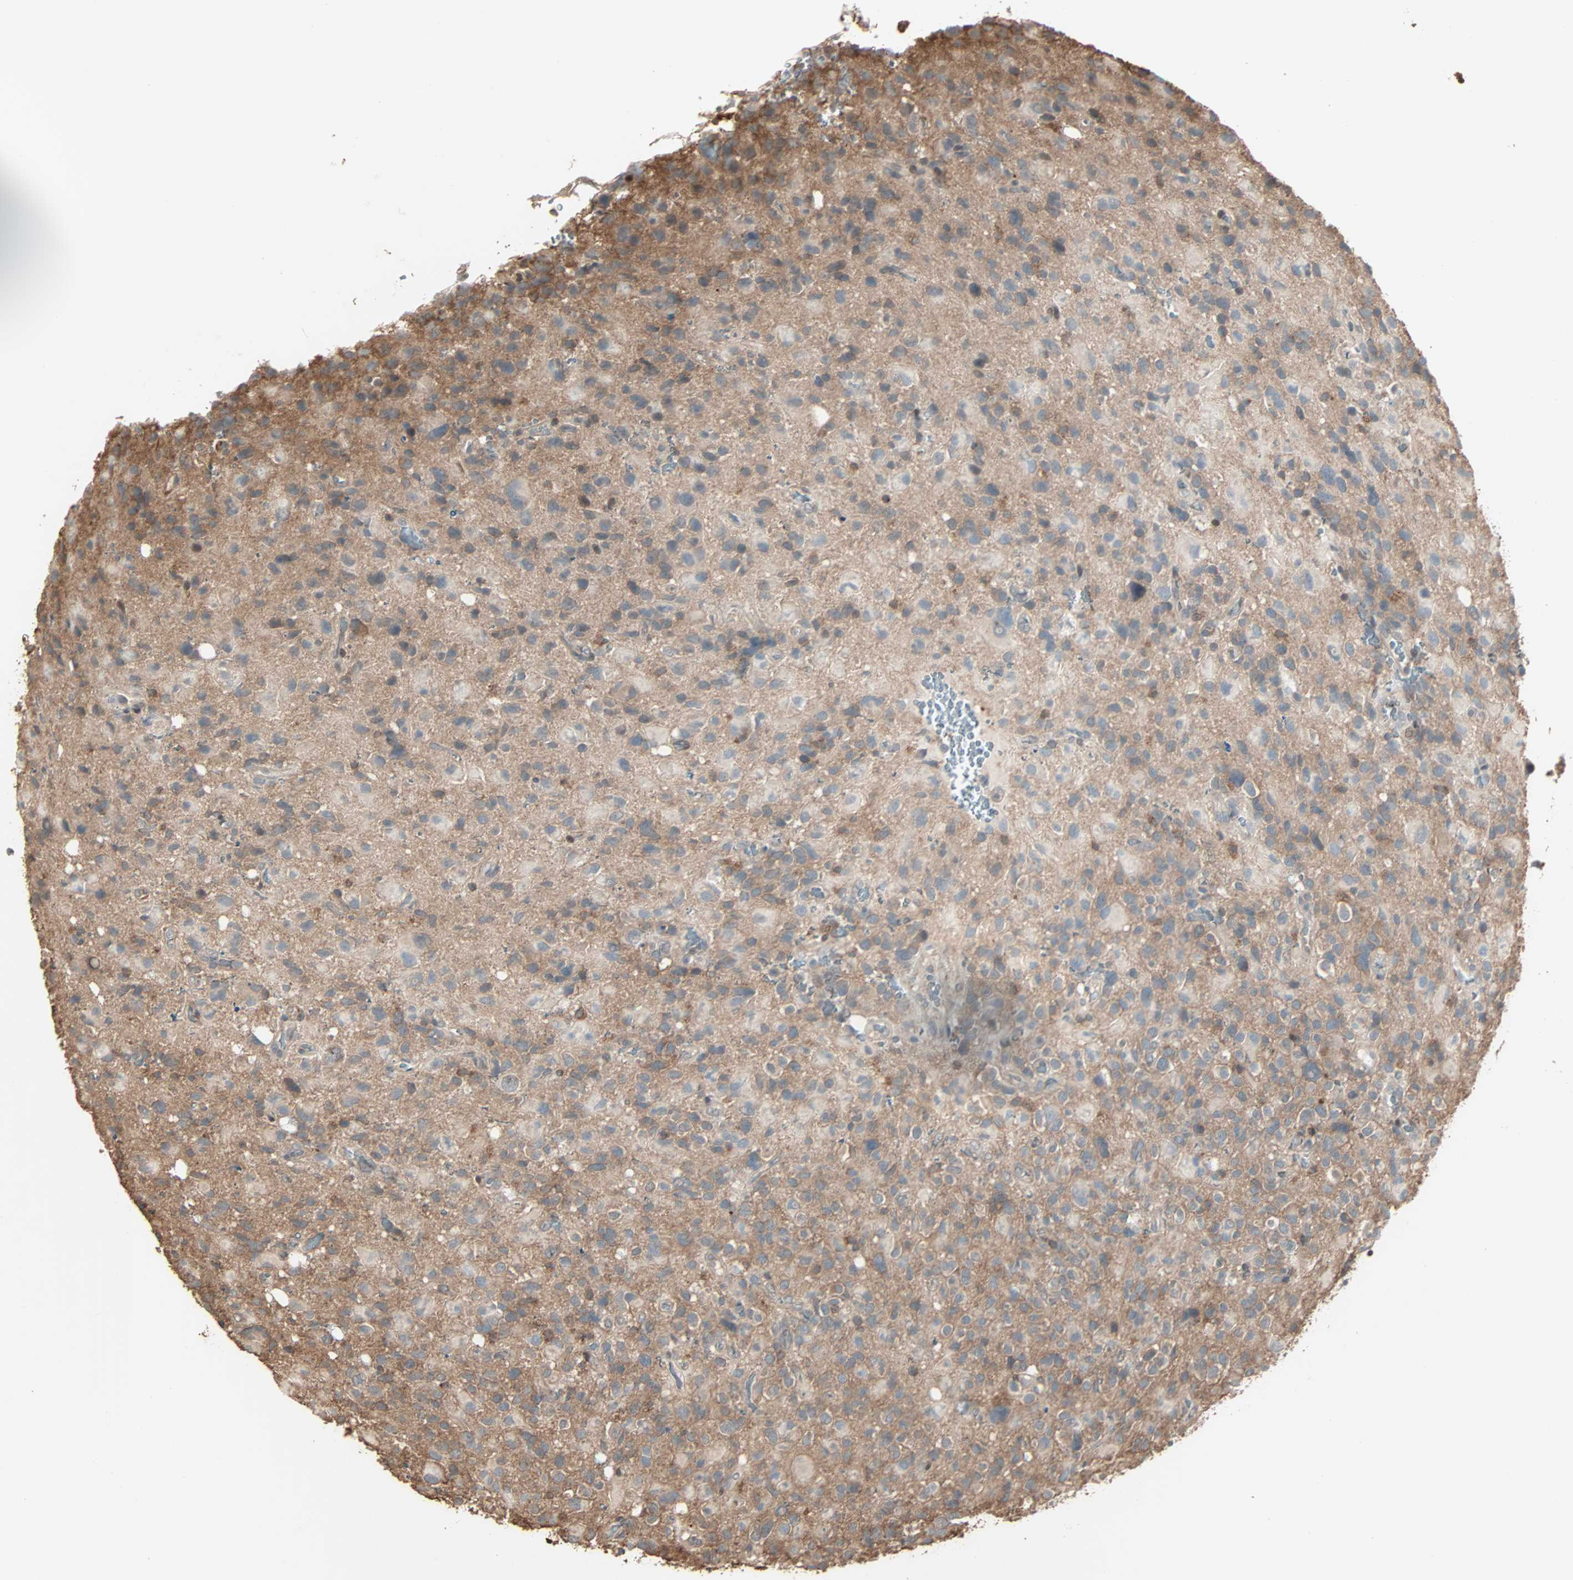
{"staining": {"intensity": "moderate", "quantity": "25%-75%", "location": "cytoplasmic/membranous"}, "tissue": "glioma", "cell_type": "Tumor cells", "image_type": "cancer", "snomed": [{"axis": "morphology", "description": "Glioma, malignant, High grade"}, {"axis": "topography", "description": "Brain"}], "caption": "IHC photomicrograph of neoplastic tissue: human glioma stained using IHC reveals medium levels of moderate protein expression localized specifically in the cytoplasmic/membranous of tumor cells, appearing as a cytoplasmic/membranous brown color.", "gene": "CALCRL", "patient": {"sex": "male", "age": 48}}